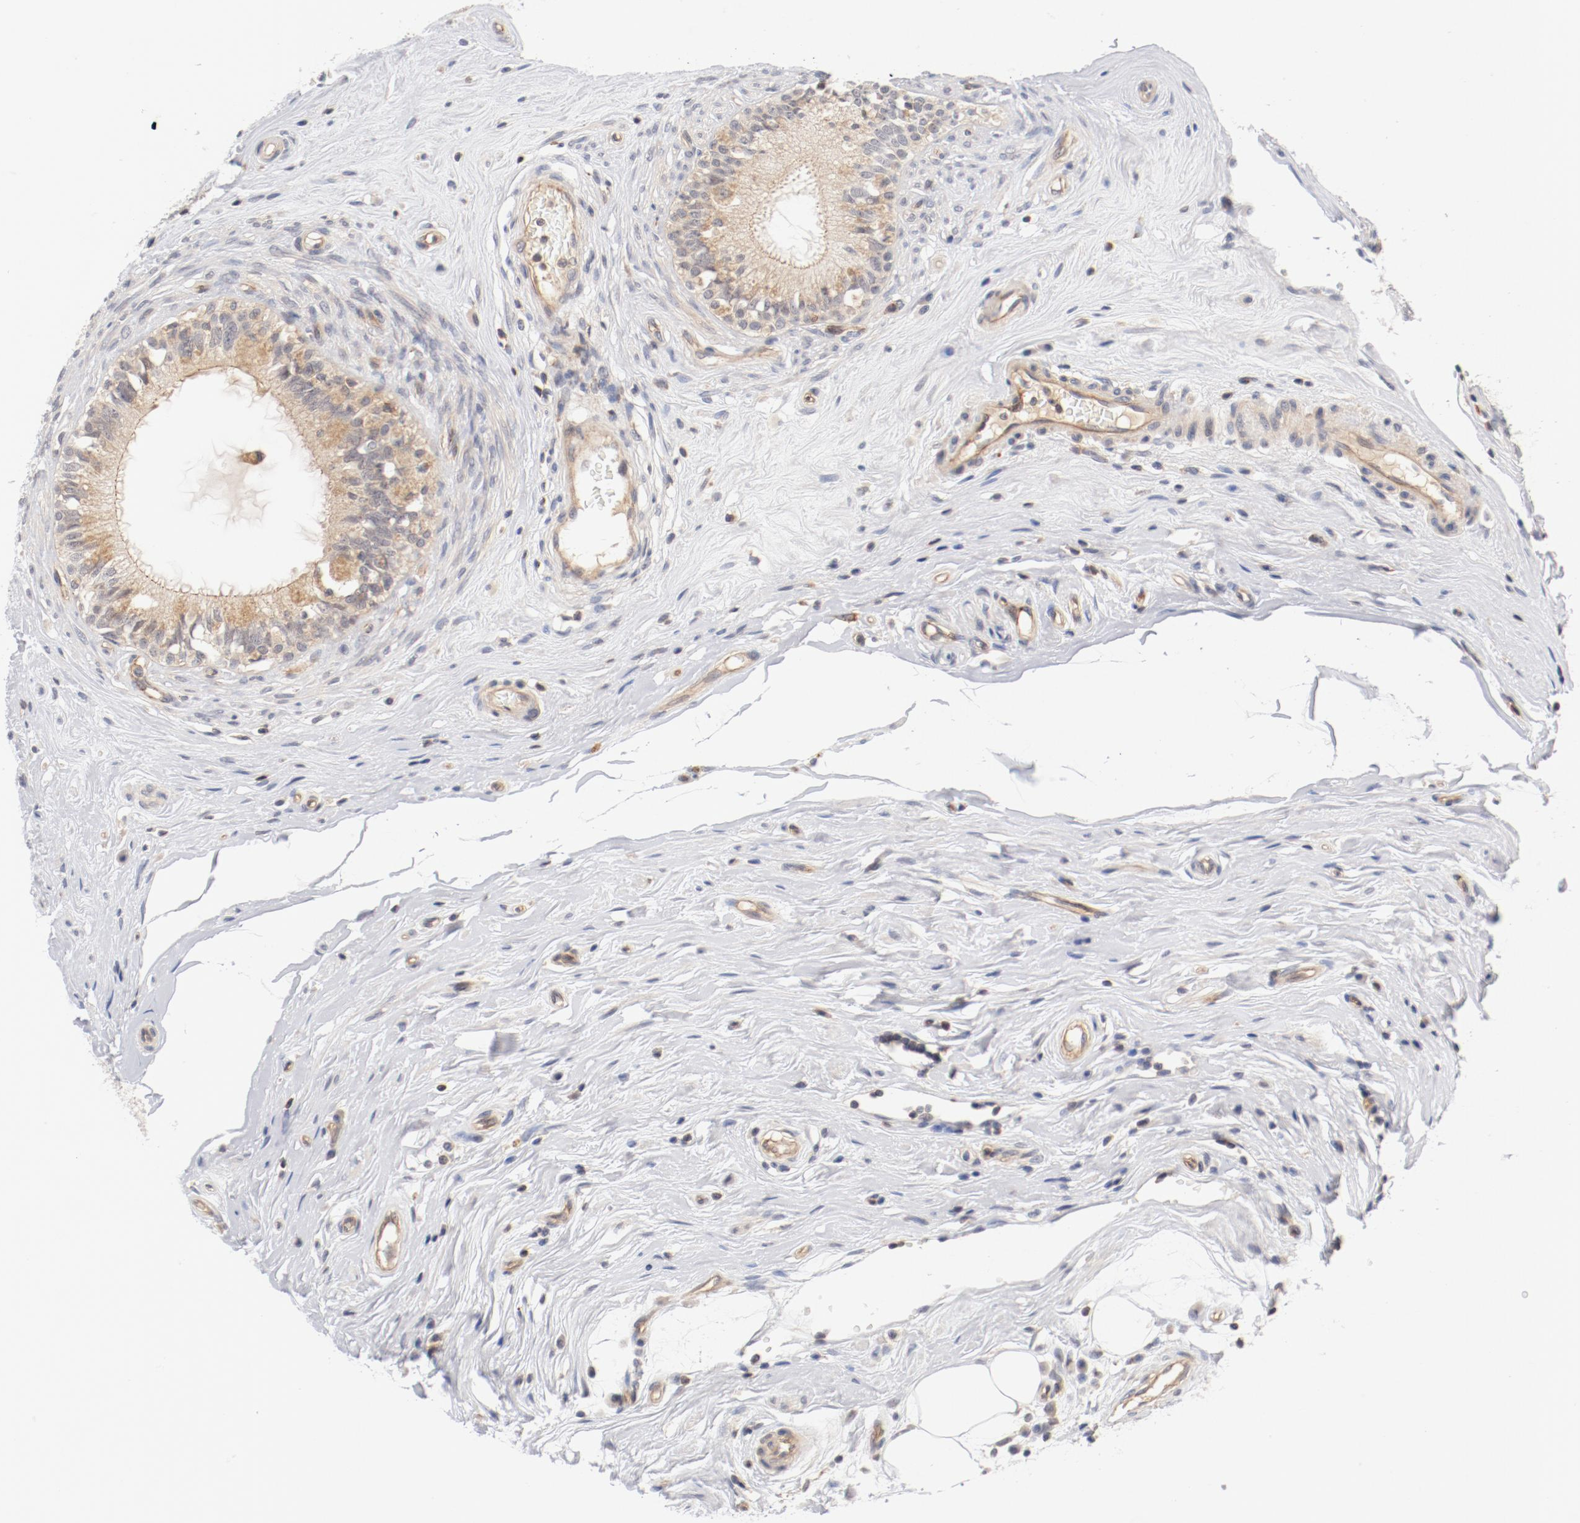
{"staining": {"intensity": "weak", "quantity": ">75%", "location": "cytoplasmic/membranous"}, "tissue": "epididymis", "cell_type": "Glandular cells", "image_type": "normal", "snomed": [{"axis": "morphology", "description": "Normal tissue, NOS"}, {"axis": "morphology", "description": "Inflammation, NOS"}, {"axis": "topography", "description": "Epididymis"}], "caption": "Immunohistochemistry (IHC) micrograph of benign epididymis: human epididymis stained using IHC shows low levels of weak protein expression localized specifically in the cytoplasmic/membranous of glandular cells, appearing as a cytoplasmic/membranous brown color.", "gene": "ZNF267", "patient": {"sex": "male", "age": 84}}